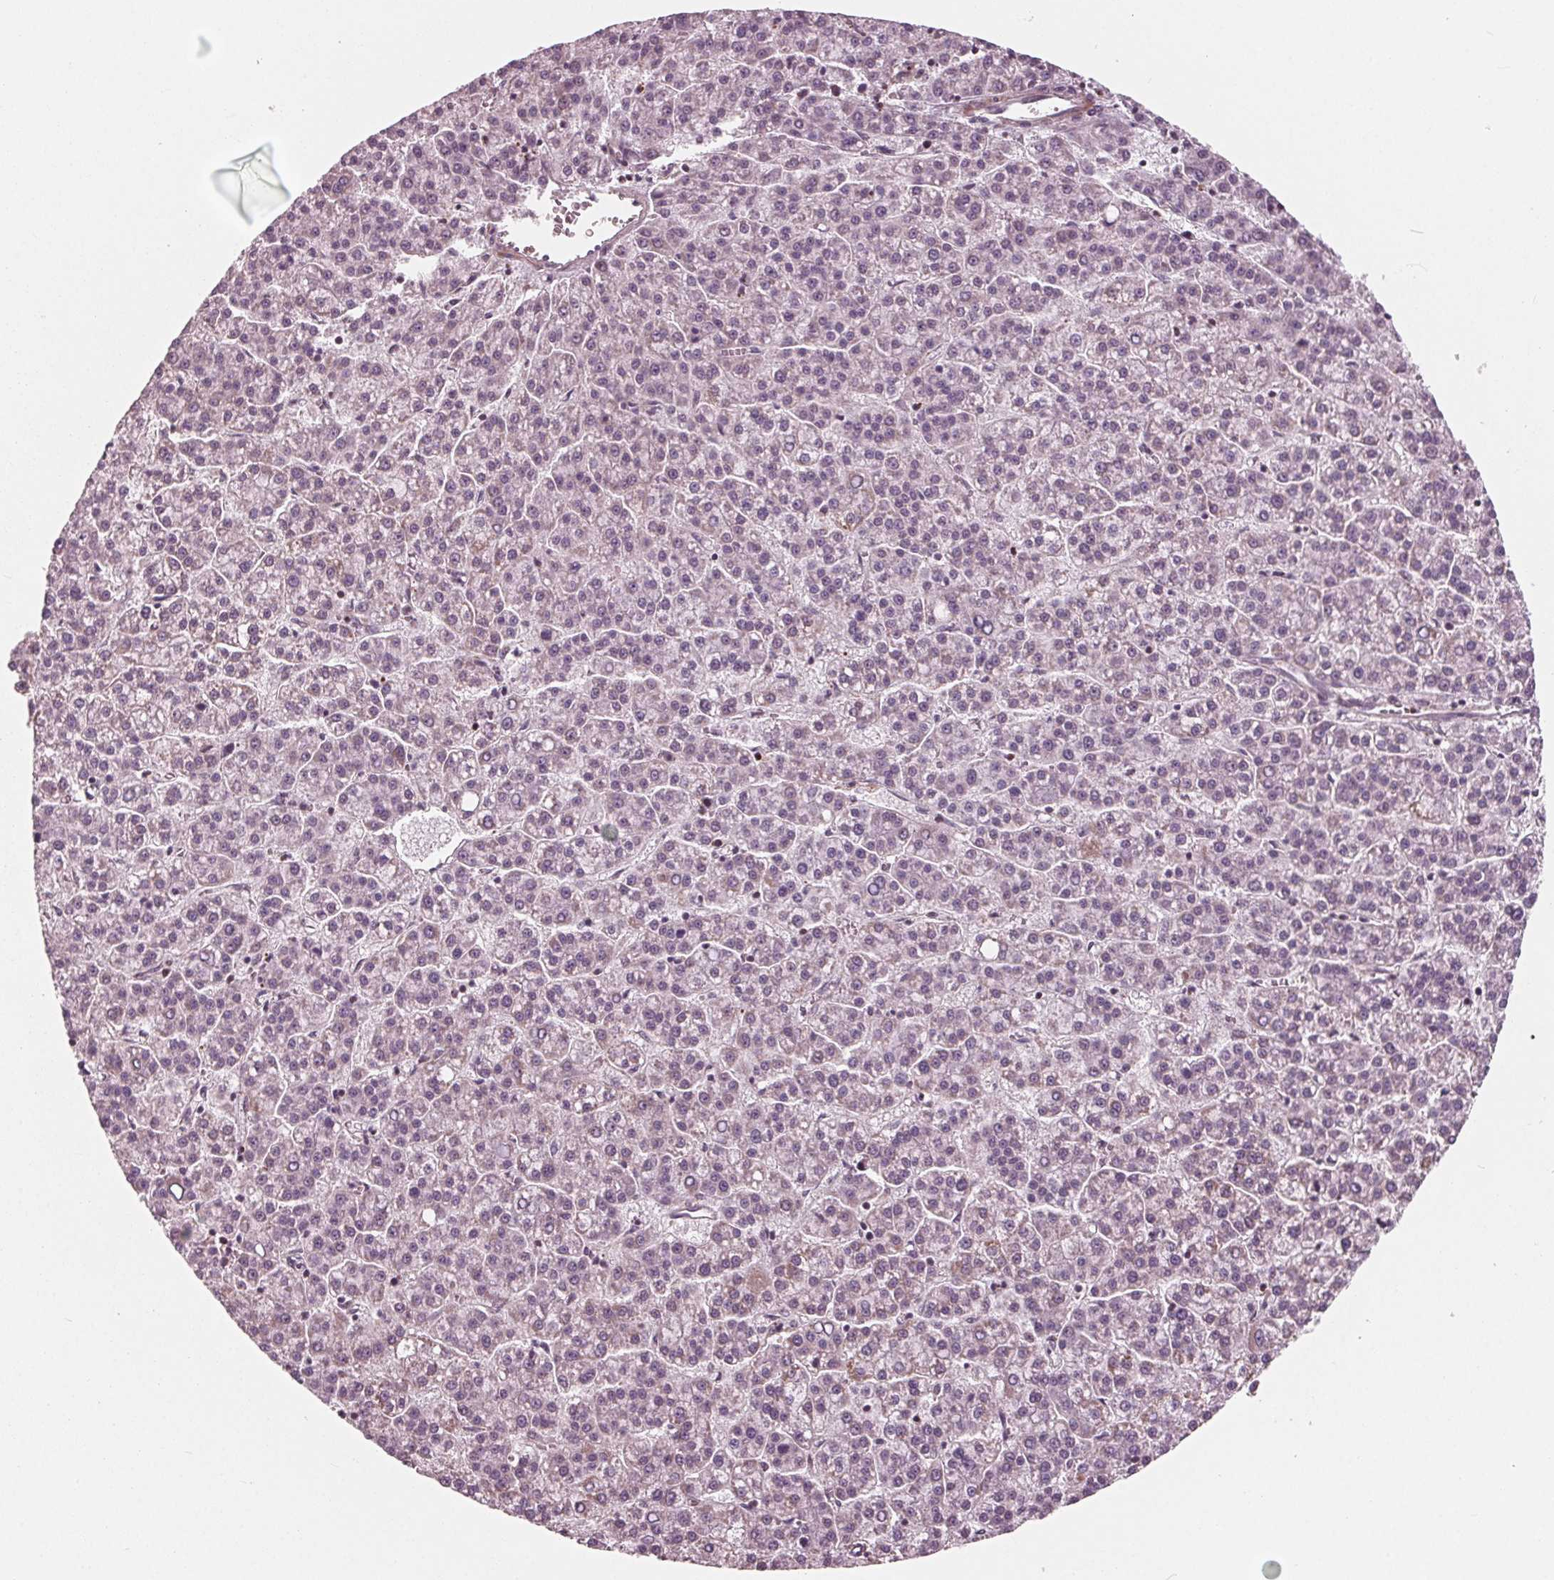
{"staining": {"intensity": "negative", "quantity": "none", "location": "none"}, "tissue": "liver cancer", "cell_type": "Tumor cells", "image_type": "cancer", "snomed": [{"axis": "morphology", "description": "Carcinoma, Hepatocellular, NOS"}, {"axis": "topography", "description": "Liver"}], "caption": "Tumor cells are negative for protein expression in human hepatocellular carcinoma (liver).", "gene": "DCAF4L2", "patient": {"sex": "female", "age": 58}}